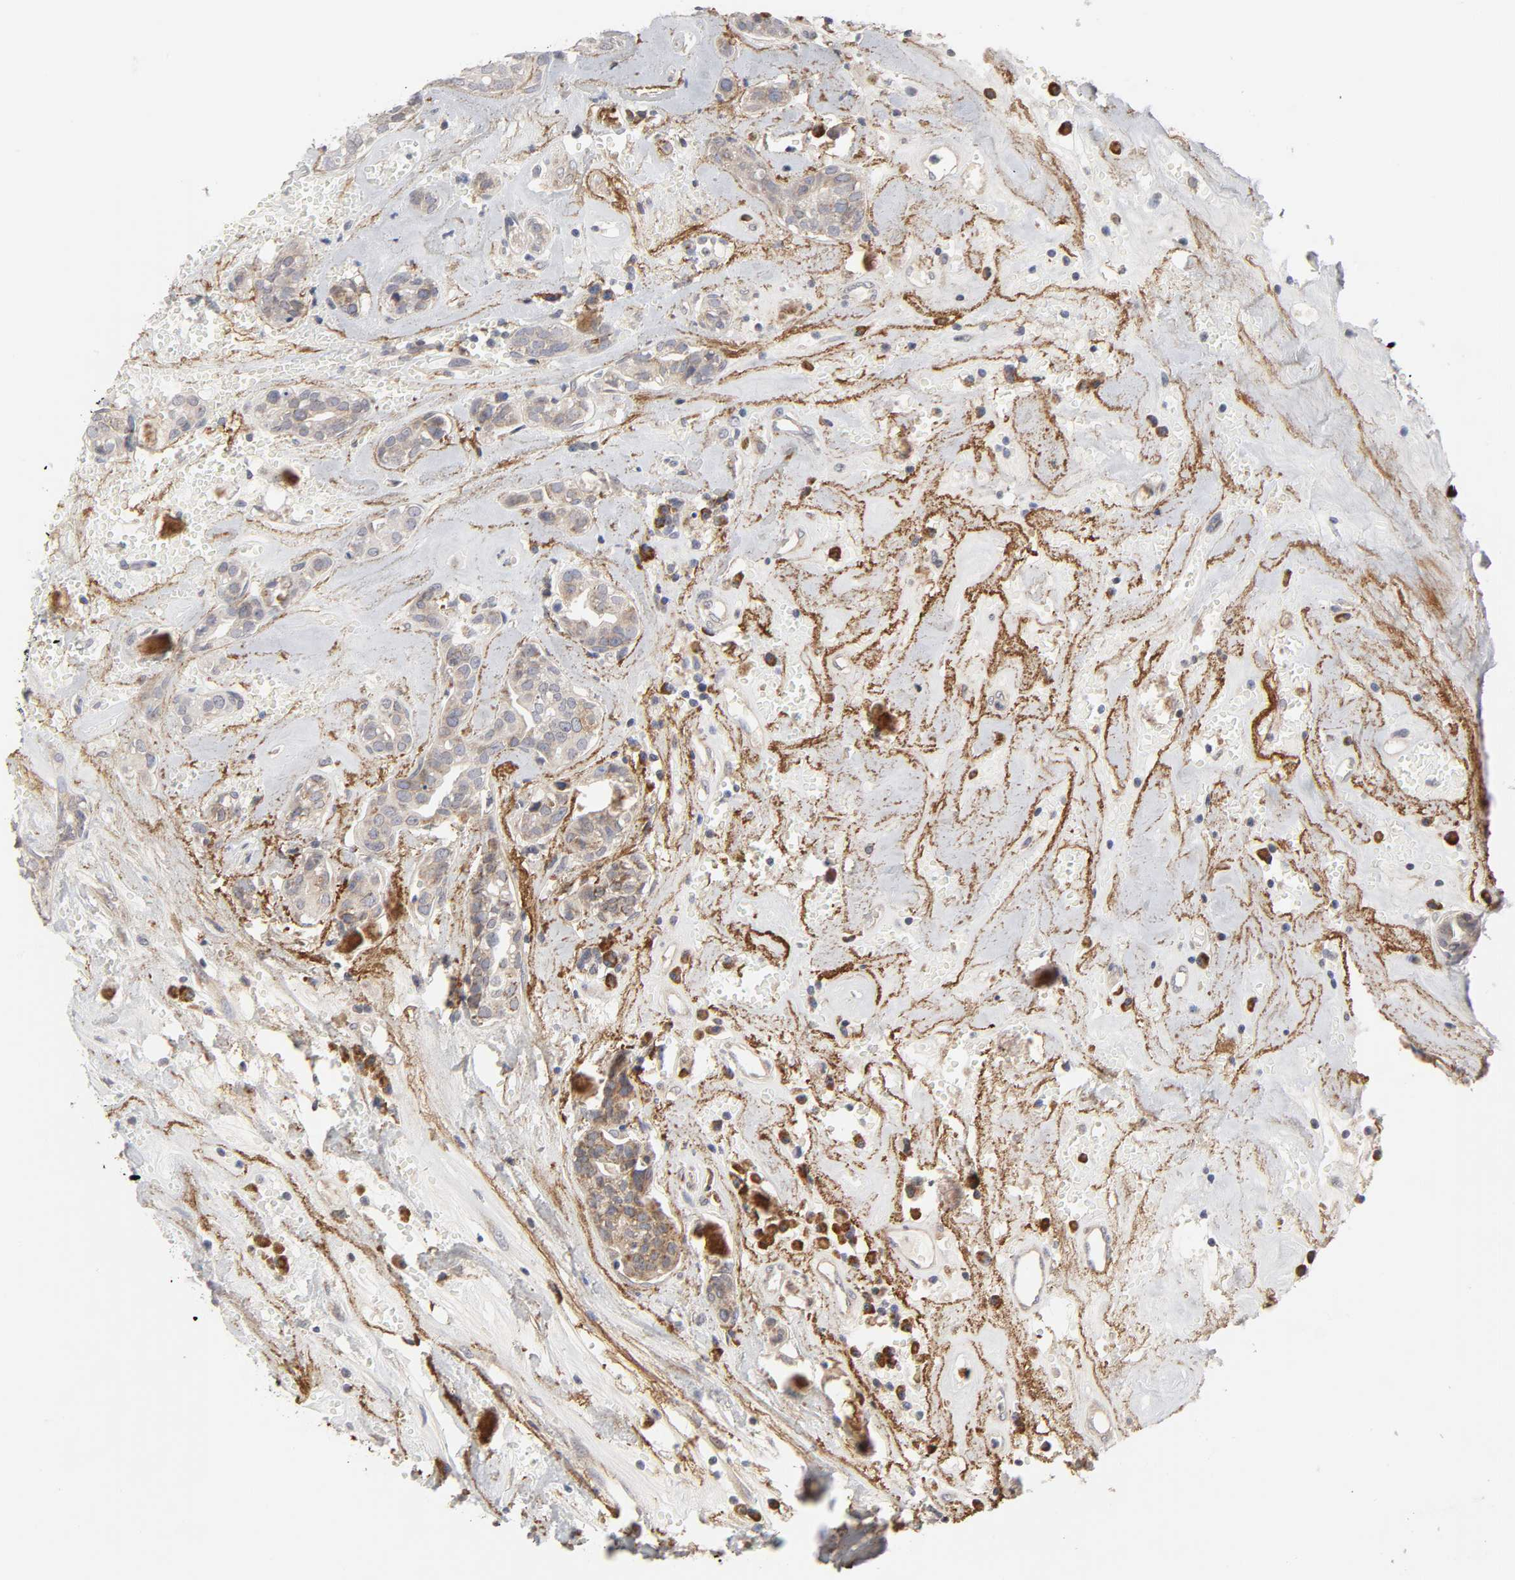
{"staining": {"intensity": "weak", "quantity": ">75%", "location": "cytoplasmic/membranous"}, "tissue": "head and neck cancer", "cell_type": "Tumor cells", "image_type": "cancer", "snomed": [{"axis": "morphology", "description": "Adenocarcinoma, NOS"}, {"axis": "topography", "description": "Salivary gland"}, {"axis": "topography", "description": "Head-Neck"}], "caption": "Human head and neck cancer (adenocarcinoma) stained for a protein (brown) exhibits weak cytoplasmic/membranous positive positivity in approximately >75% of tumor cells.", "gene": "IL4R", "patient": {"sex": "female", "age": 65}}